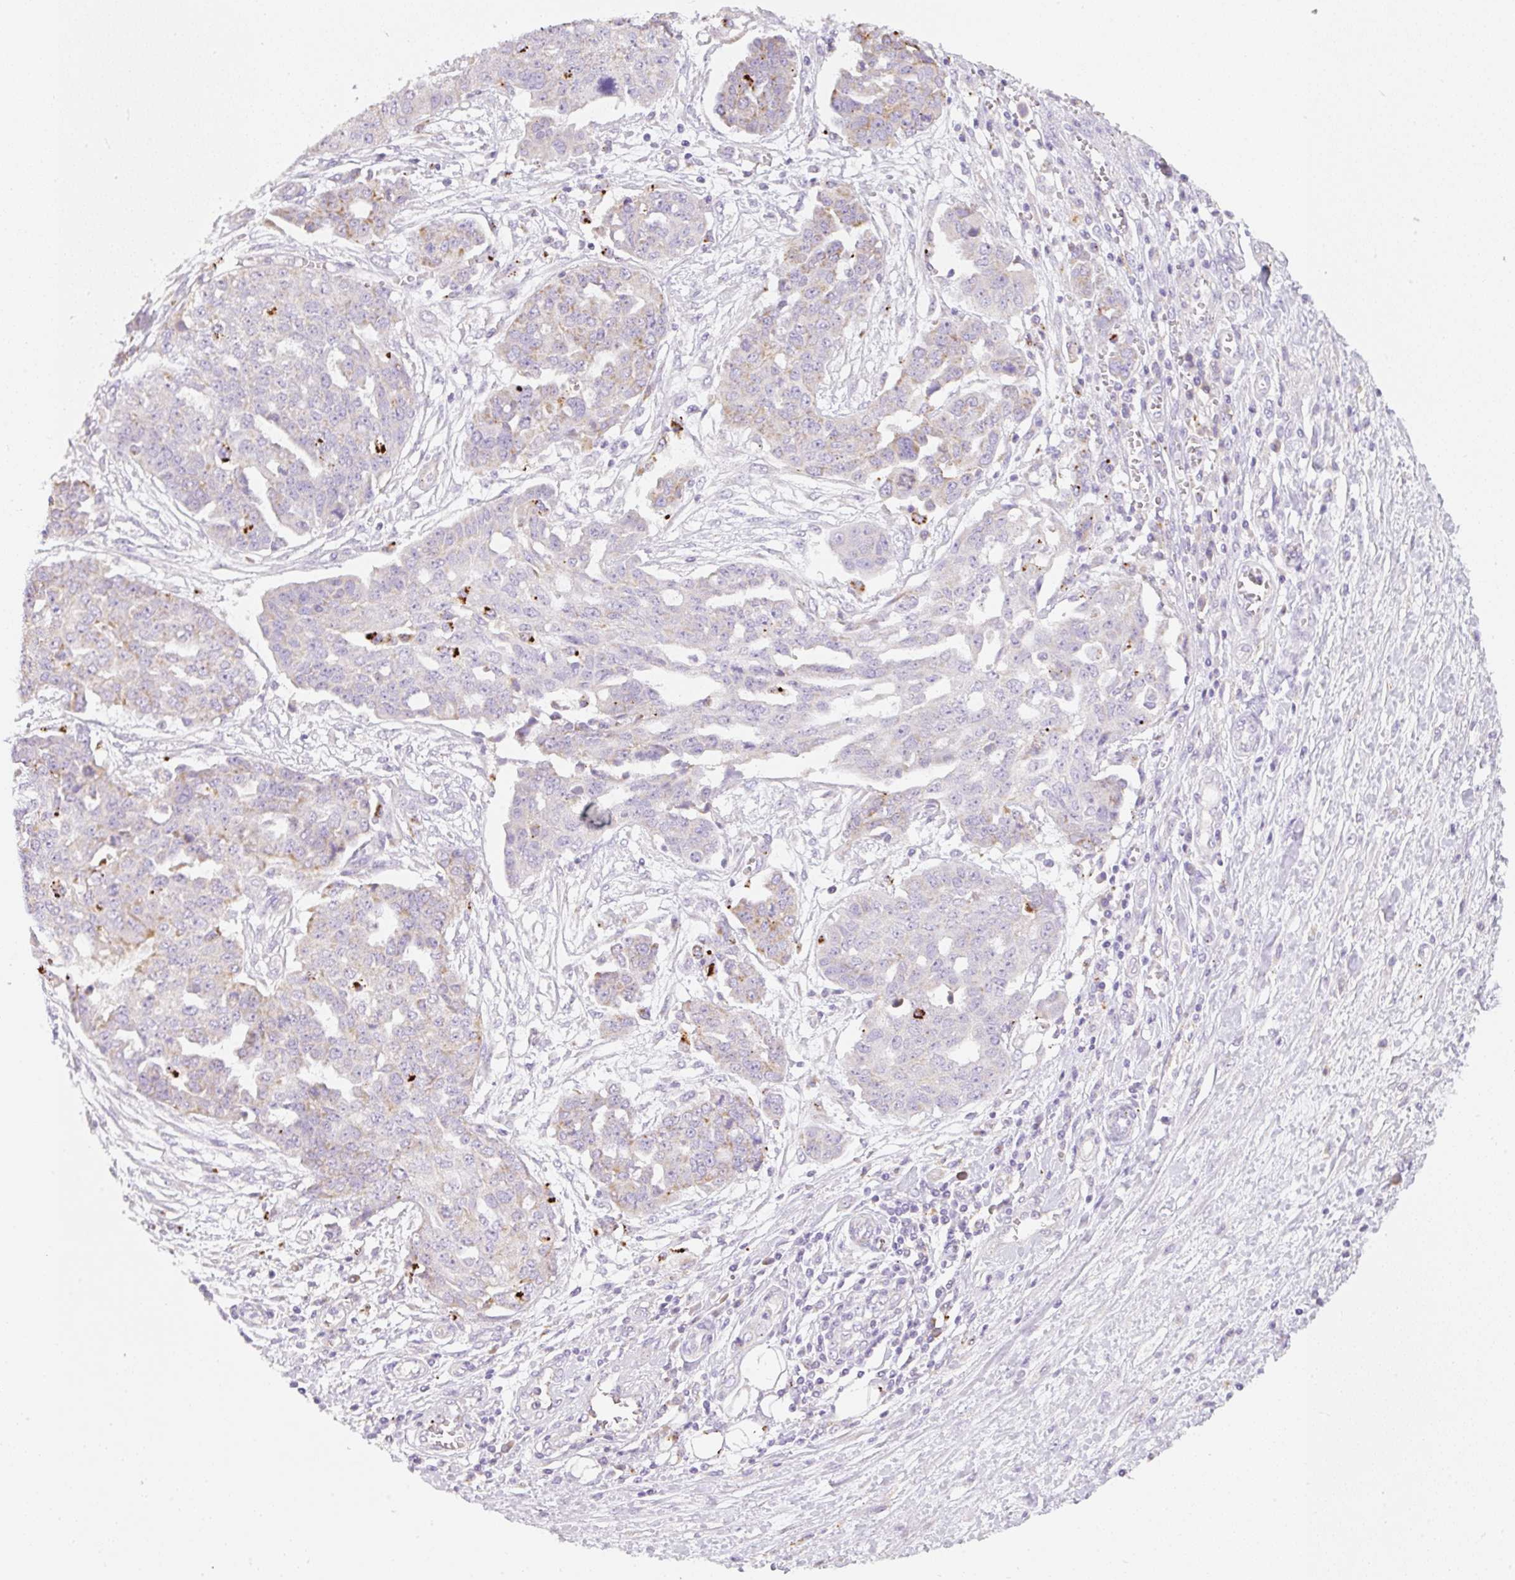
{"staining": {"intensity": "weak", "quantity": "<25%", "location": "cytoplasmic/membranous"}, "tissue": "ovarian cancer", "cell_type": "Tumor cells", "image_type": "cancer", "snomed": [{"axis": "morphology", "description": "Cystadenocarcinoma, serous, NOS"}, {"axis": "topography", "description": "Soft tissue"}, {"axis": "topography", "description": "Ovary"}], "caption": "High magnification brightfield microscopy of ovarian cancer stained with DAB (3,3'-diaminobenzidine) (brown) and counterstained with hematoxylin (blue): tumor cells show no significant positivity.", "gene": "CLEC3A", "patient": {"sex": "female", "age": 57}}